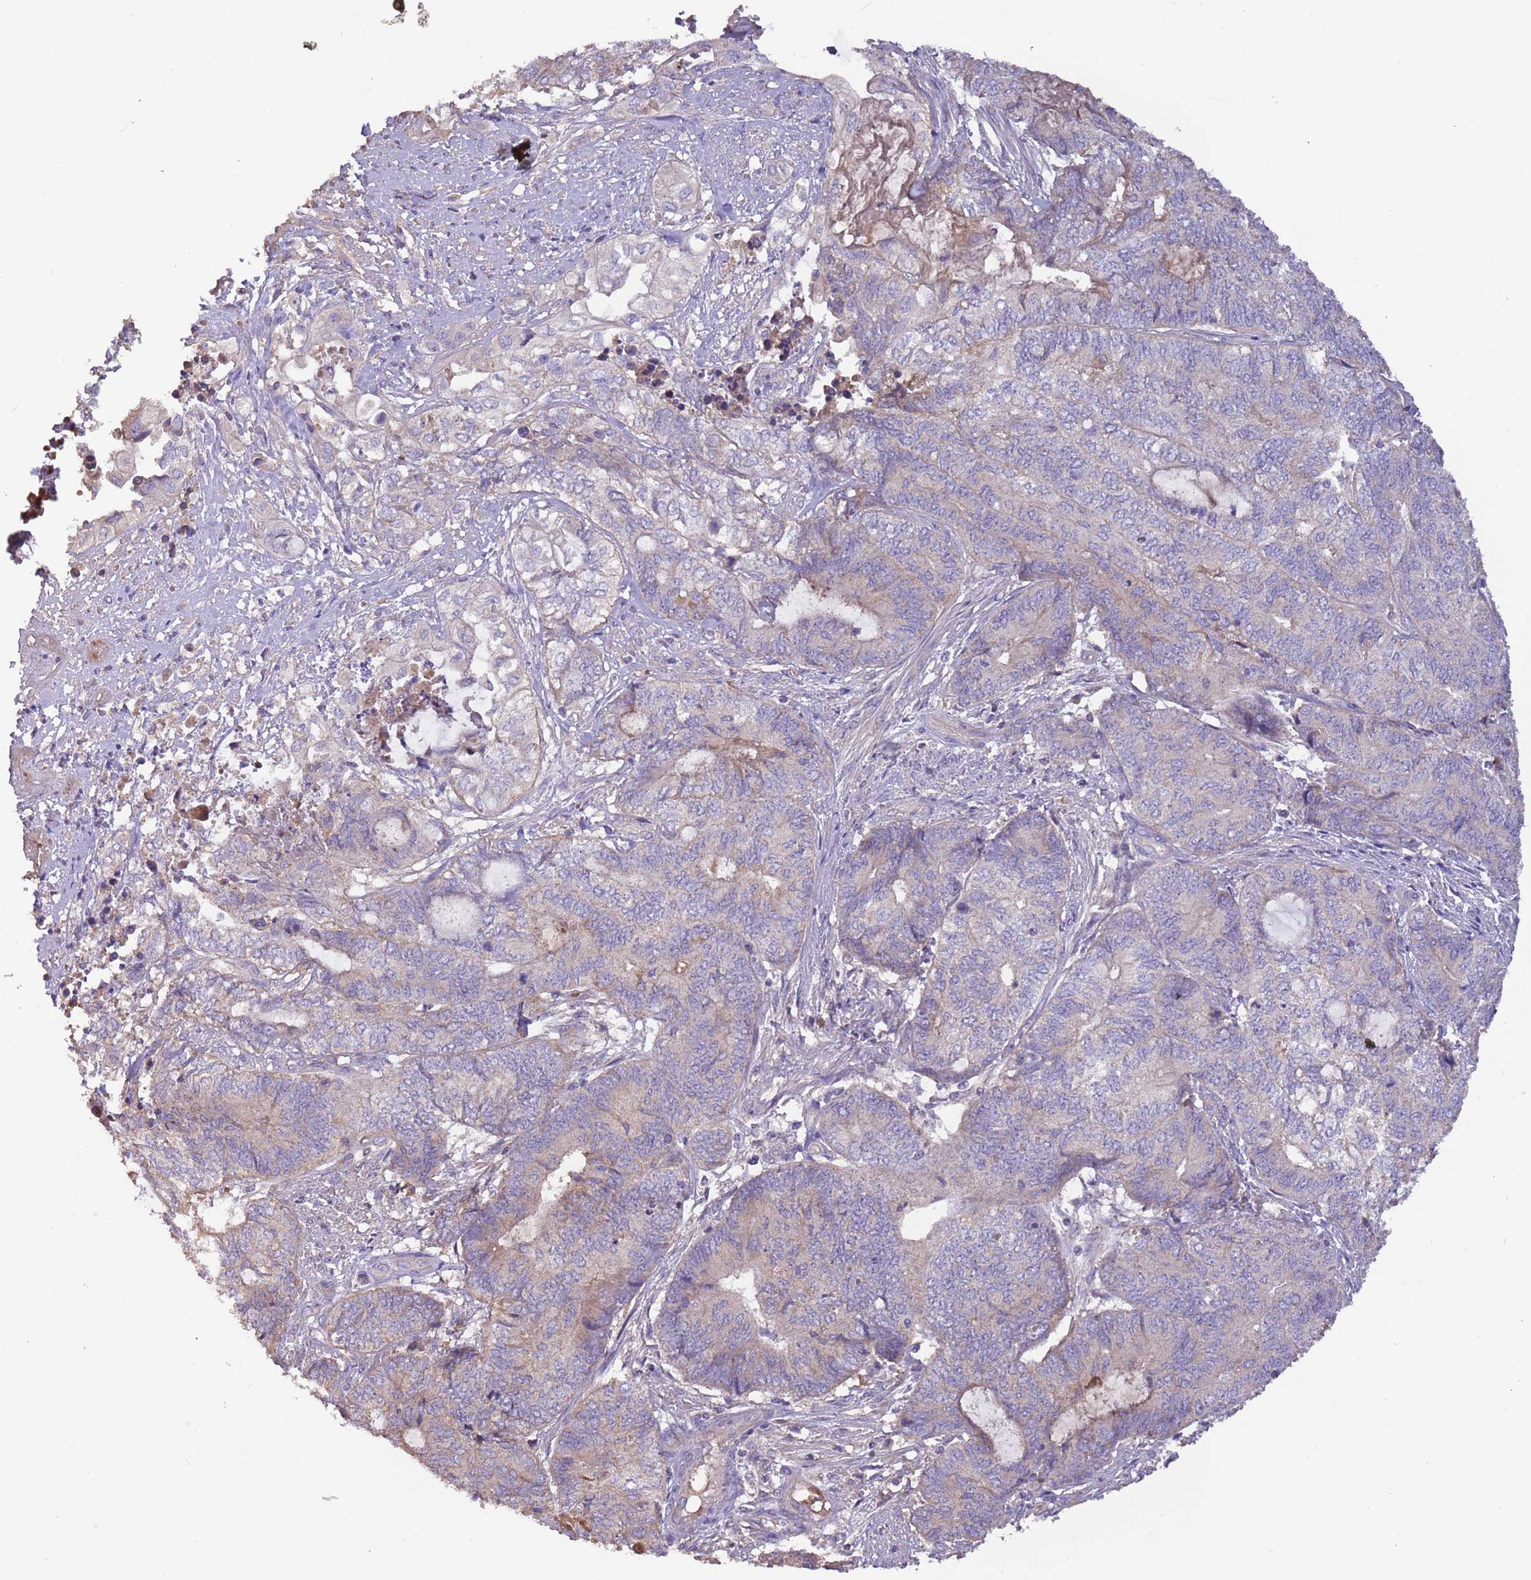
{"staining": {"intensity": "weak", "quantity": "<25%", "location": "cytoplasmic/membranous"}, "tissue": "endometrial cancer", "cell_type": "Tumor cells", "image_type": "cancer", "snomed": [{"axis": "morphology", "description": "Adenocarcinoma, NOS"}, {"axis": "topography", "description": "Uterus"}, {"axis": "topography", "description": "Endometrium"}], "caption": "Human adenocarcinoma (endometrial) stained for a protein using immunohistochemistry (IHC) reveals no positivity in tumor cells.", "gene": "TRMO", "patient": {"sex": "female", "age": 70}}